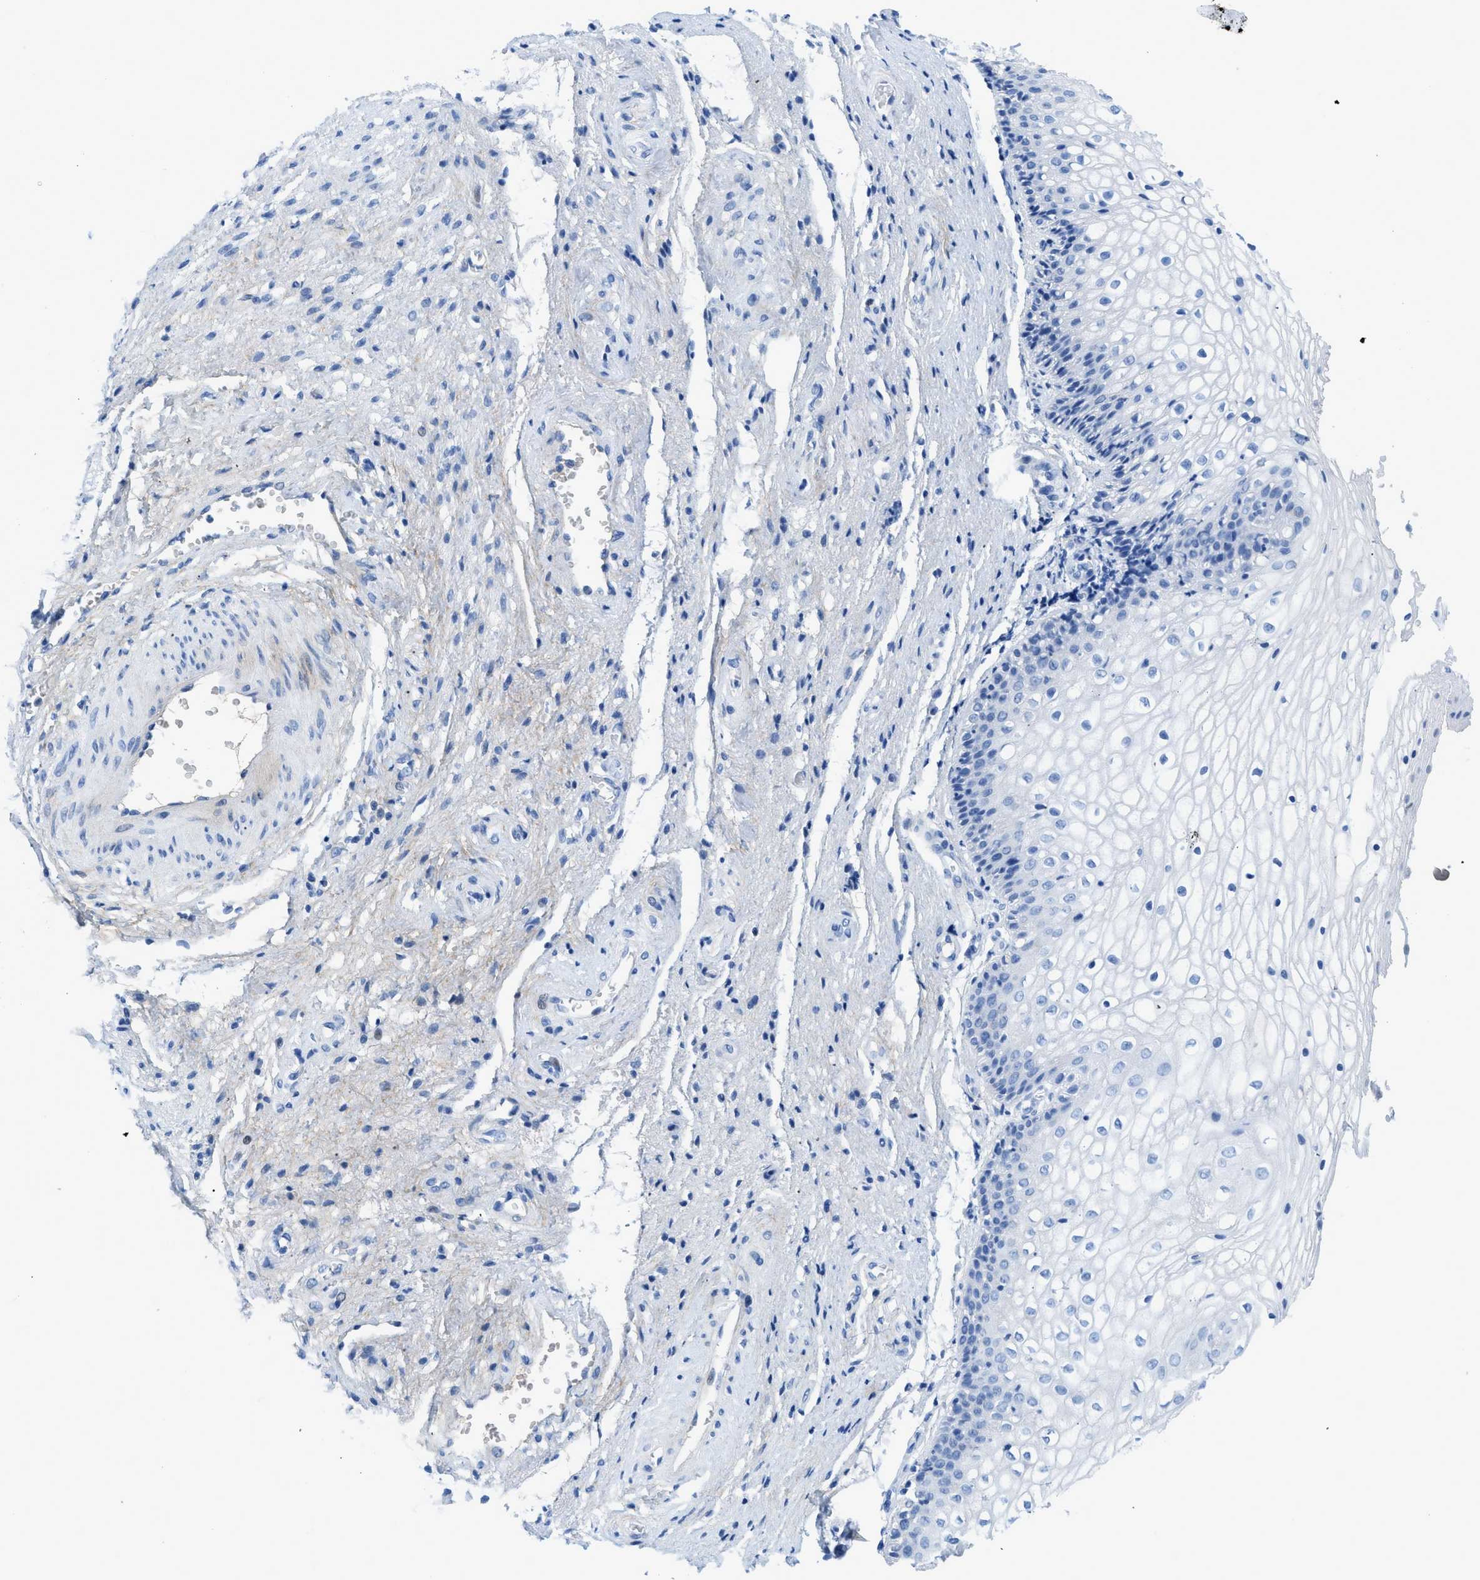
{"staining": {"intensity": "negative", "quantity": "none", "location": "none"}, "tissue": "vagina", "cell_type": "Squamous epithelial cells", "image_type": "normal", "snomed": [{"axis": "morphology", "description": "Normal tissue, NOS"}, {"axis": "topography", "description": "Vagina"}], "caption": "A high-resolution image shows immunohistochemistry (IHC) staining of normal vagina, which exhibits no significant staining in squamous epithelial cells.", "gene": "COL3A1", "patient": {"sex": "female", "age": 34}}